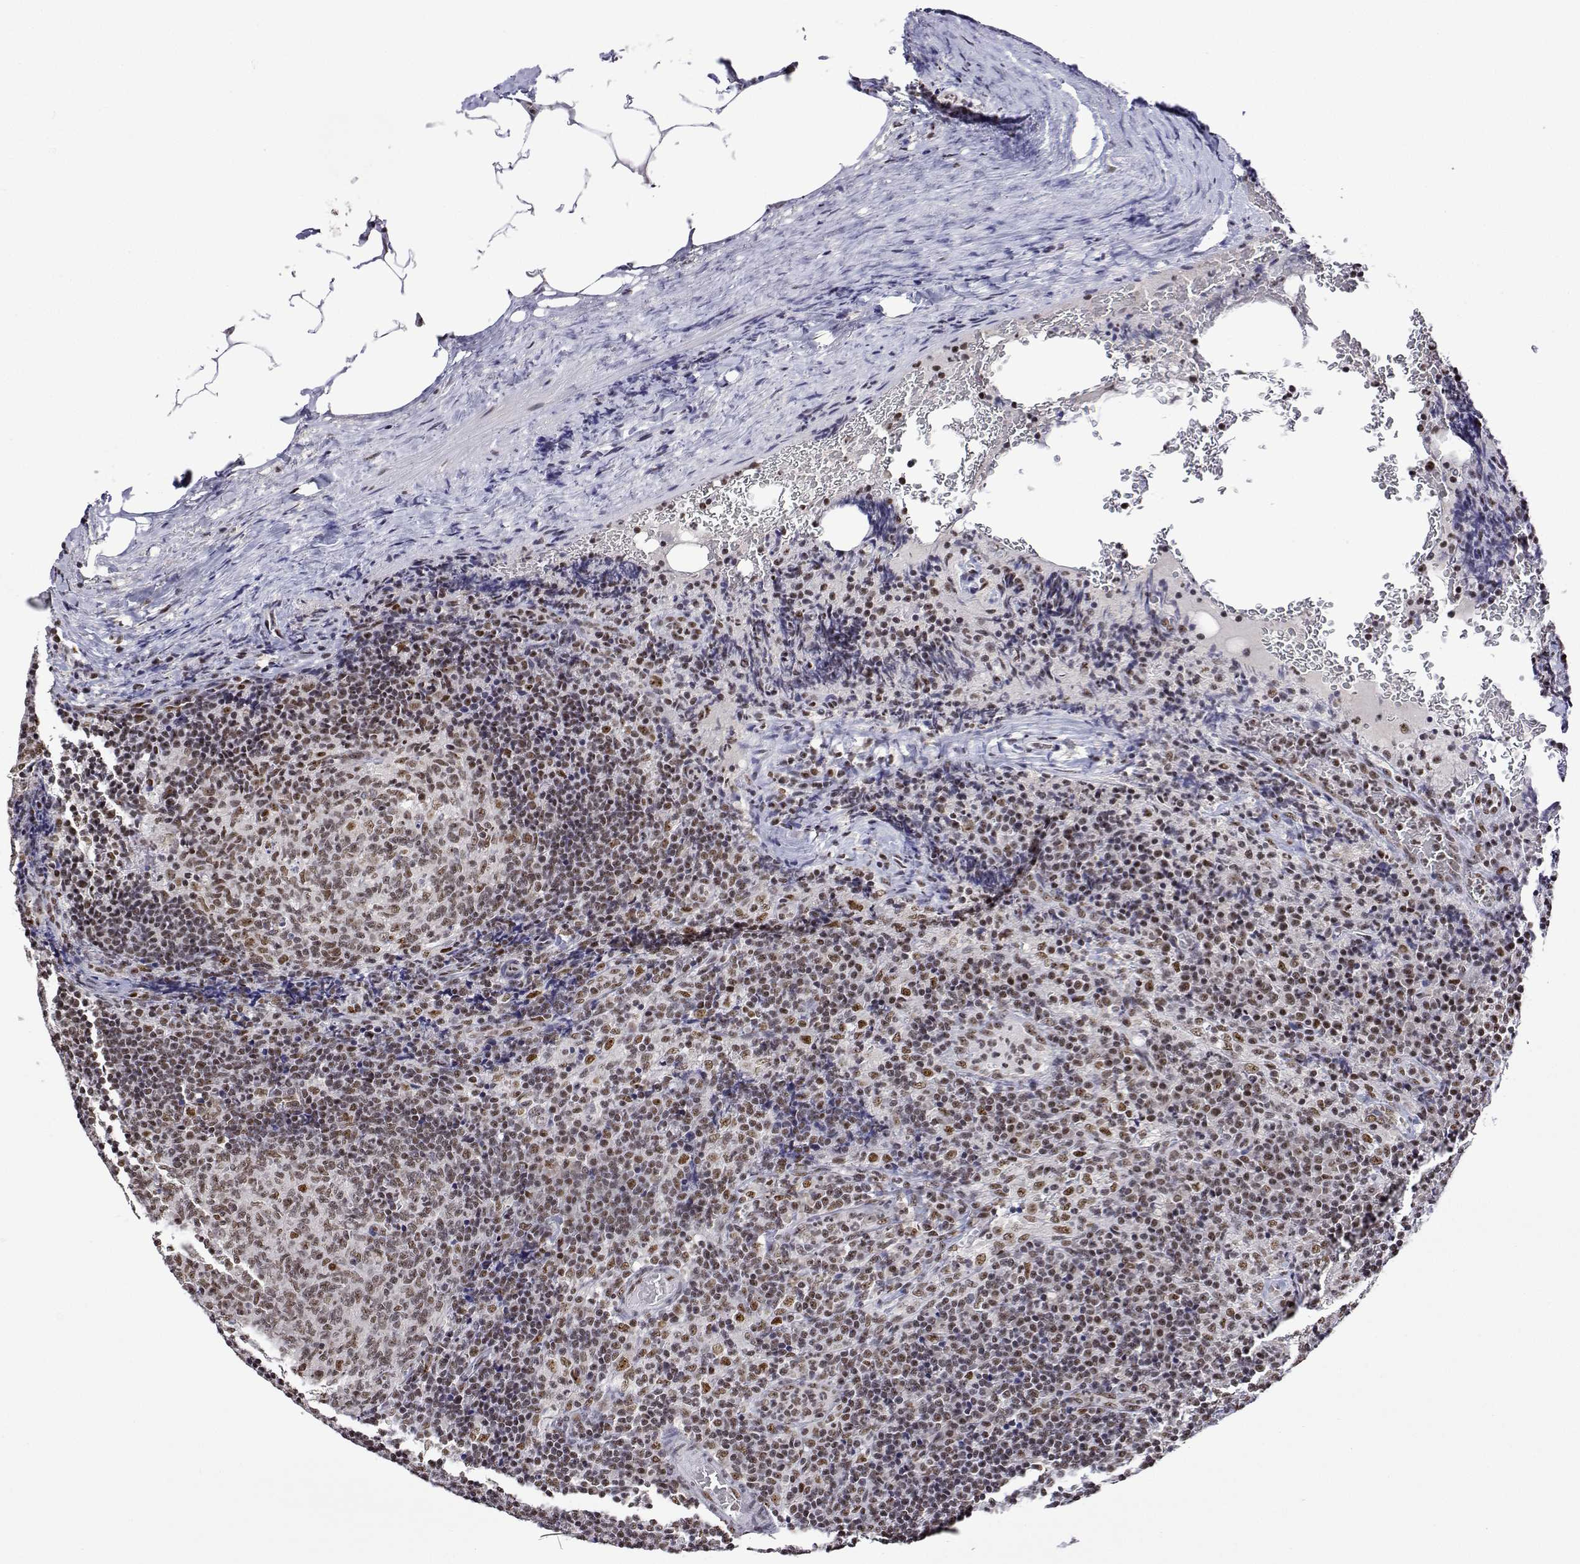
{"staining": {"intensity": "moderate", "quantity": "25%-75%", "location": "nuclear"}, "tissue": "lymph node", "cell_type": "Germinal center cells", "image_type": "normal", "snomed": [{"axis": "morphology", "description": "Normal tissue, NOS"}, {"axis": "topography", "description": "Lymph node"}], "caption": "The immunohistochemical stain labels moderate nuclear staining in germinal center cells of unremarkable lymph node. (DAB (3,3'-diaminobenzidine) = brown stain, brightfield microscopy at high magnification).", "gene": "ADAR", "patient": {"sex": "male", "age": 67}}